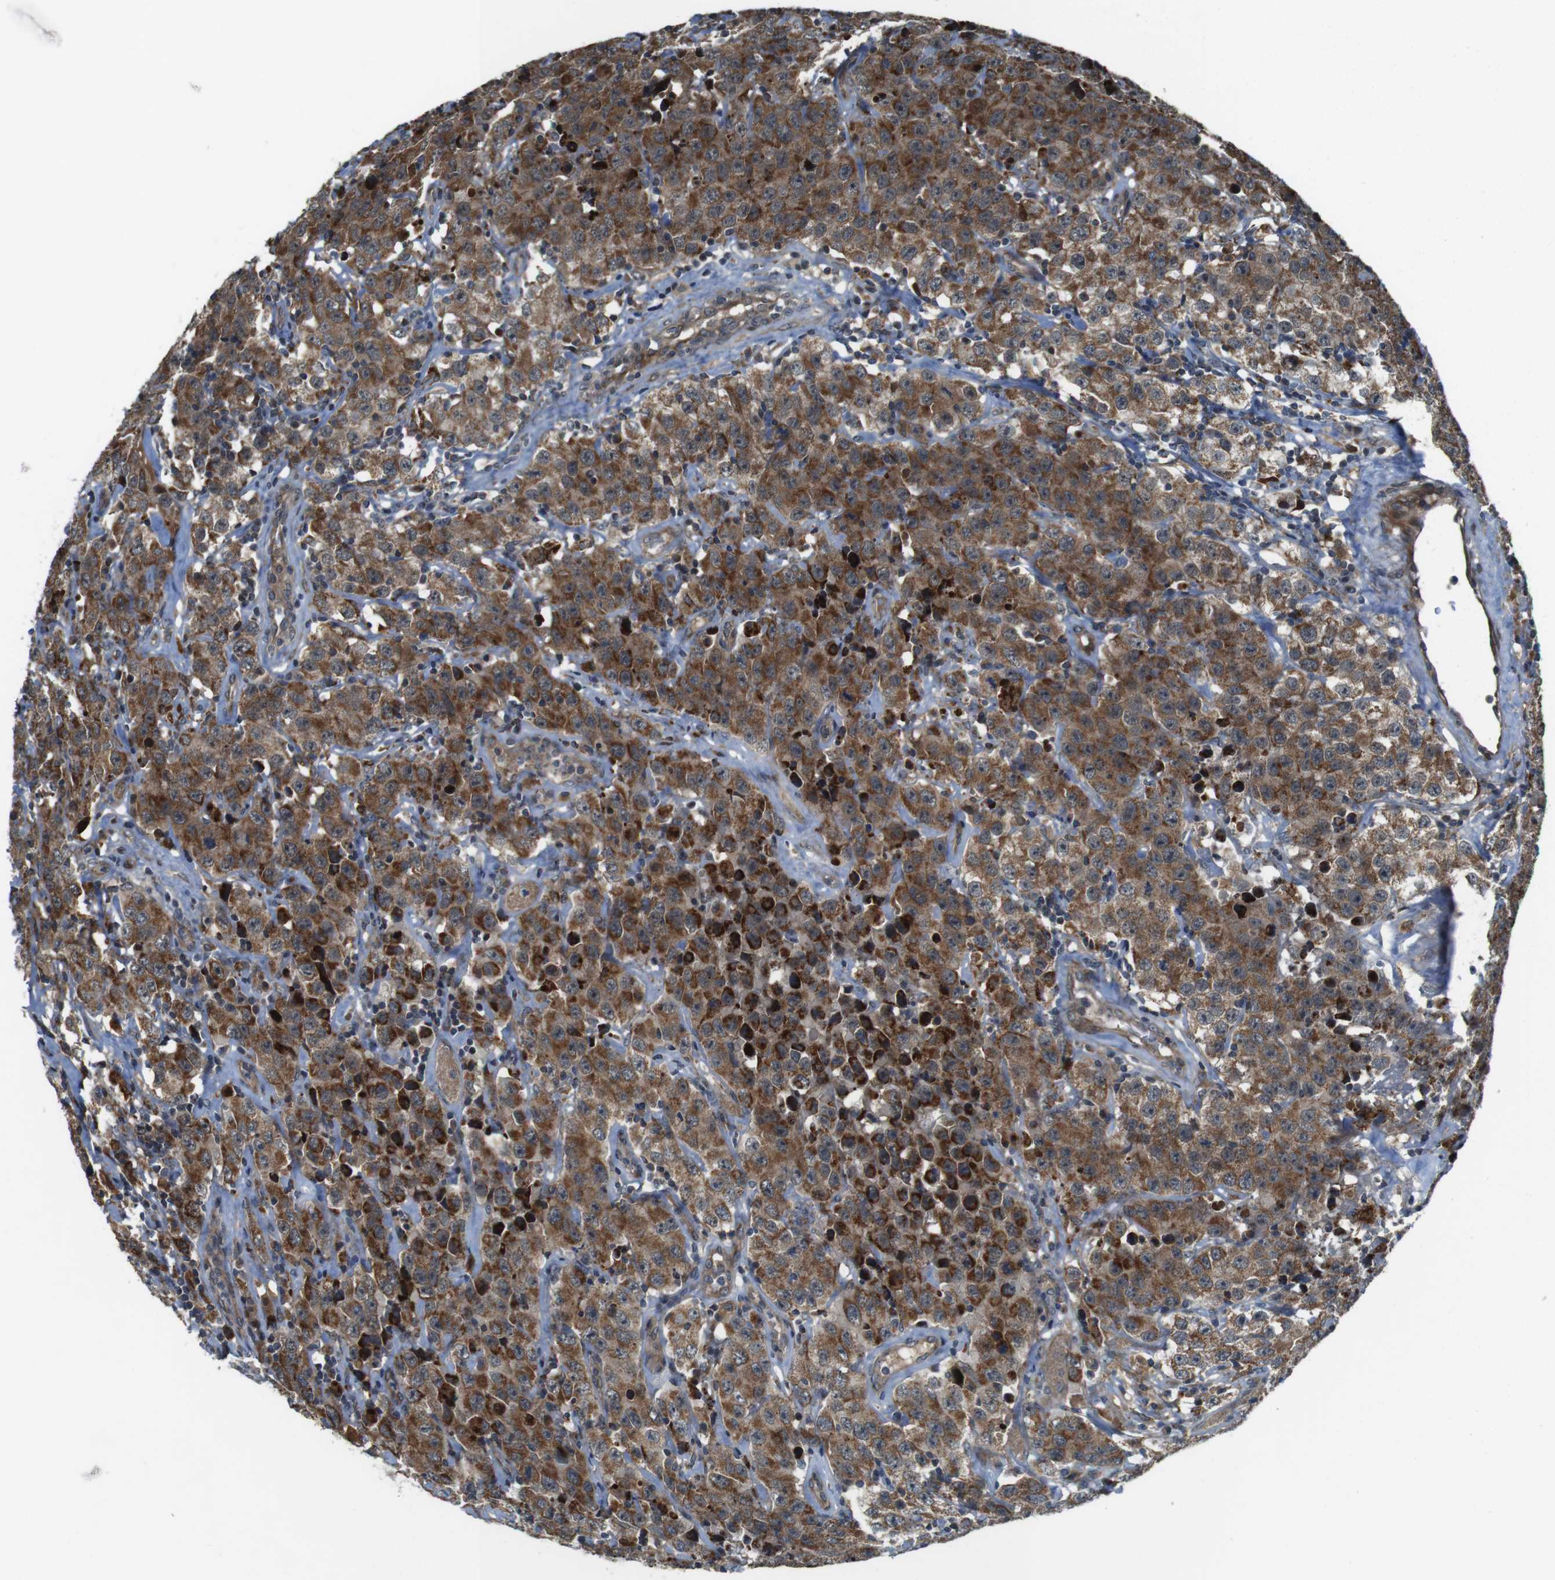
{"staining": {"intensity": "moderate", "quantity": ">75%", "location": "cytoplasmic/membranous"}, "tissue": "testis cancer", "cell_type": "Tumor cells", "image_type": "cancer", "snomed": [{"axis": "morphology", "description": "Seminoma, NOS"}, {"axis": "topography", "description": "Testis"}], "caption": "A high-resolution photomicrograph shows immunohistochemistry staining of seminoma (testis), which demonstrates moderate cytoplasmic/membranous staining in about >75% of tumor cells.", "gene": "IFFO2", "patient": {"sex": "male", "age": 52}}